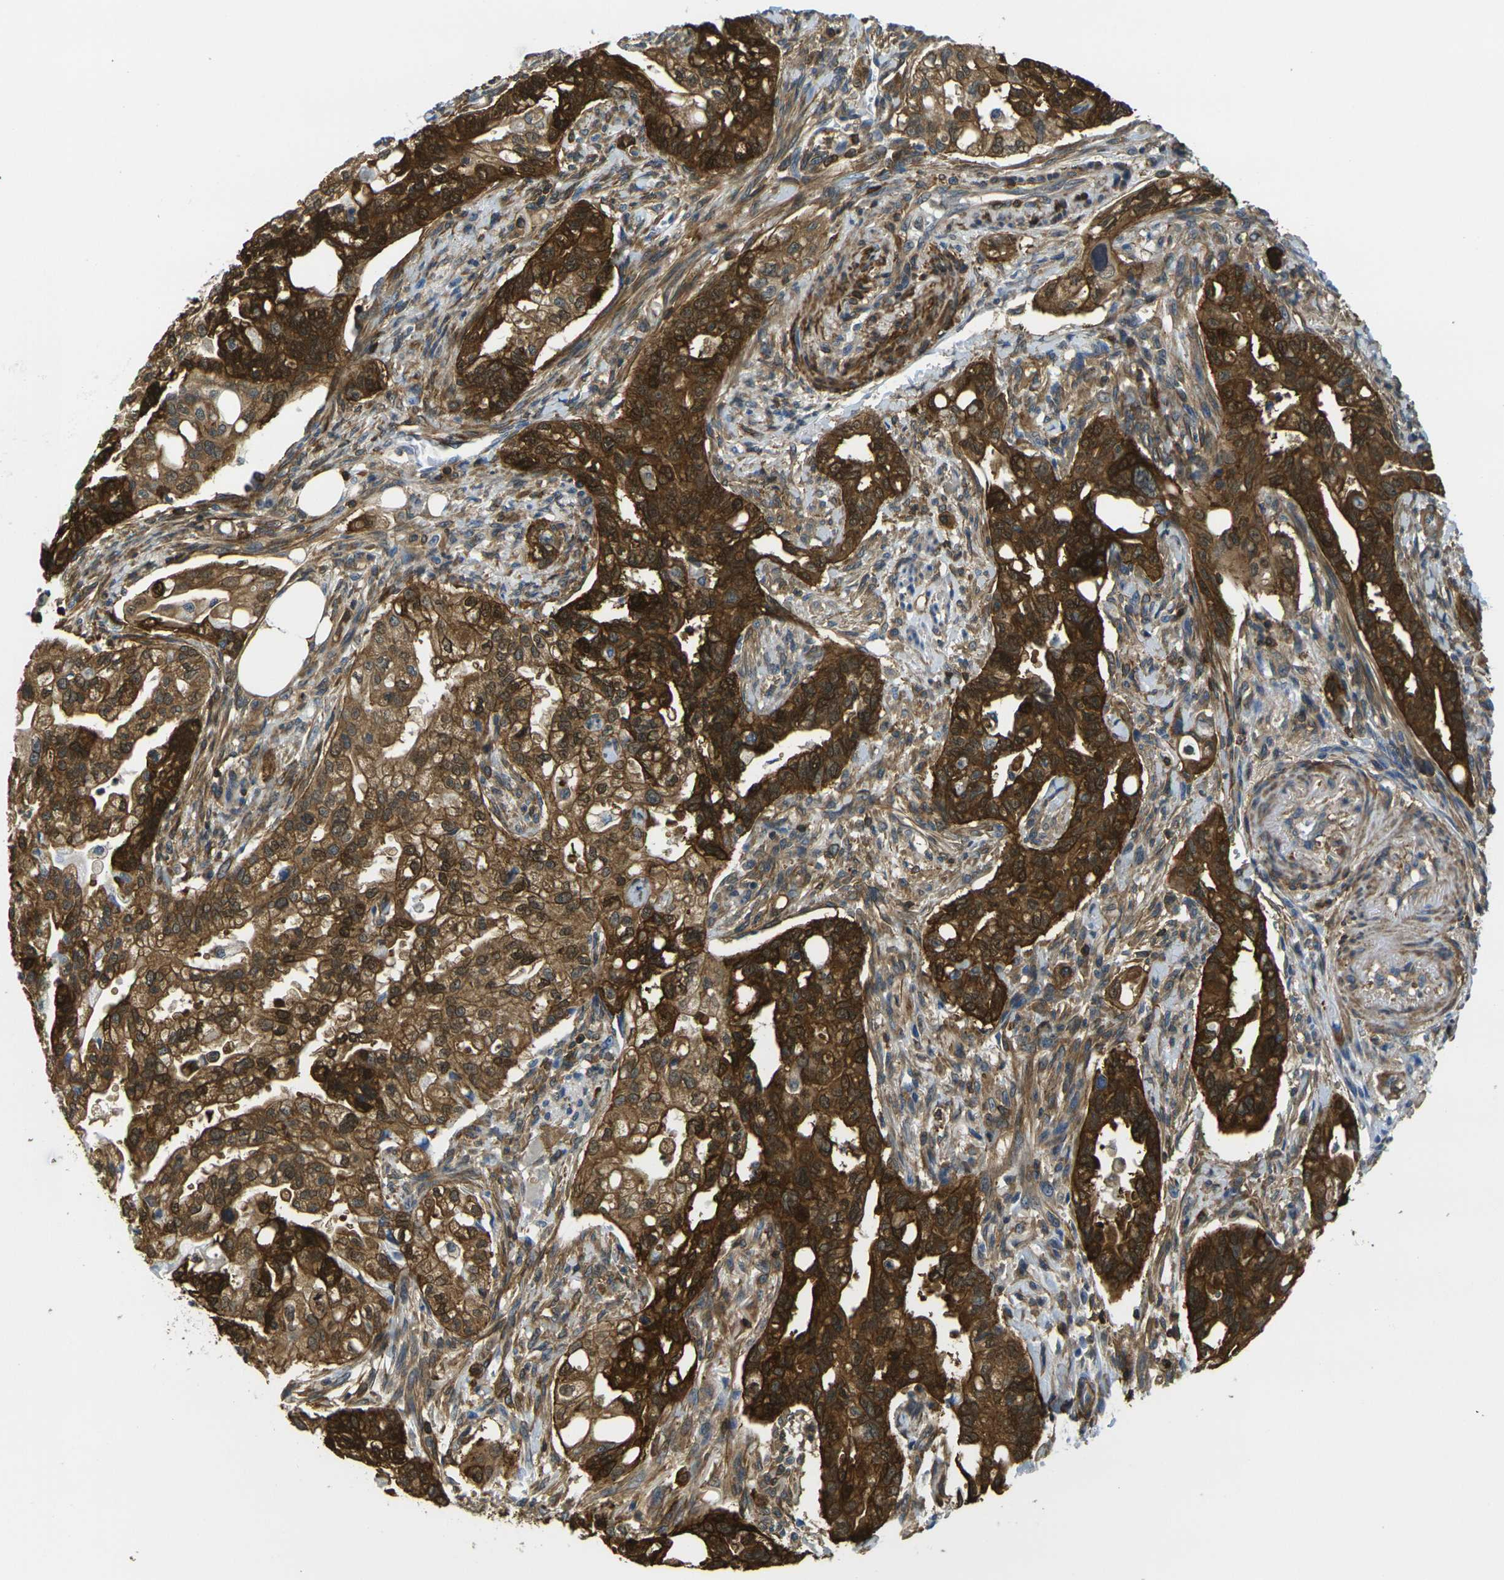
{"staining": {"intensity": "strong", "quantity": ">75%", "location": "cytoplasmic/membranous,nuclear"}, "tissue": "pancreatic cancer", "cell_type": "Tumor cells", "image_type": "cancer", "snomed": [{"axis": "morphology", "description": "Normal tissue, NOS"}, {"axis": "topography", "description": "Pancreas"}], "caption": "IHC of pancreatic cancer reveals high levels of strong cytoplasmic/membranous and nuclear expression in about >75% of tumor cells.", "gene": "LASP1", "patient": {"sex": "male", "age": 42}}